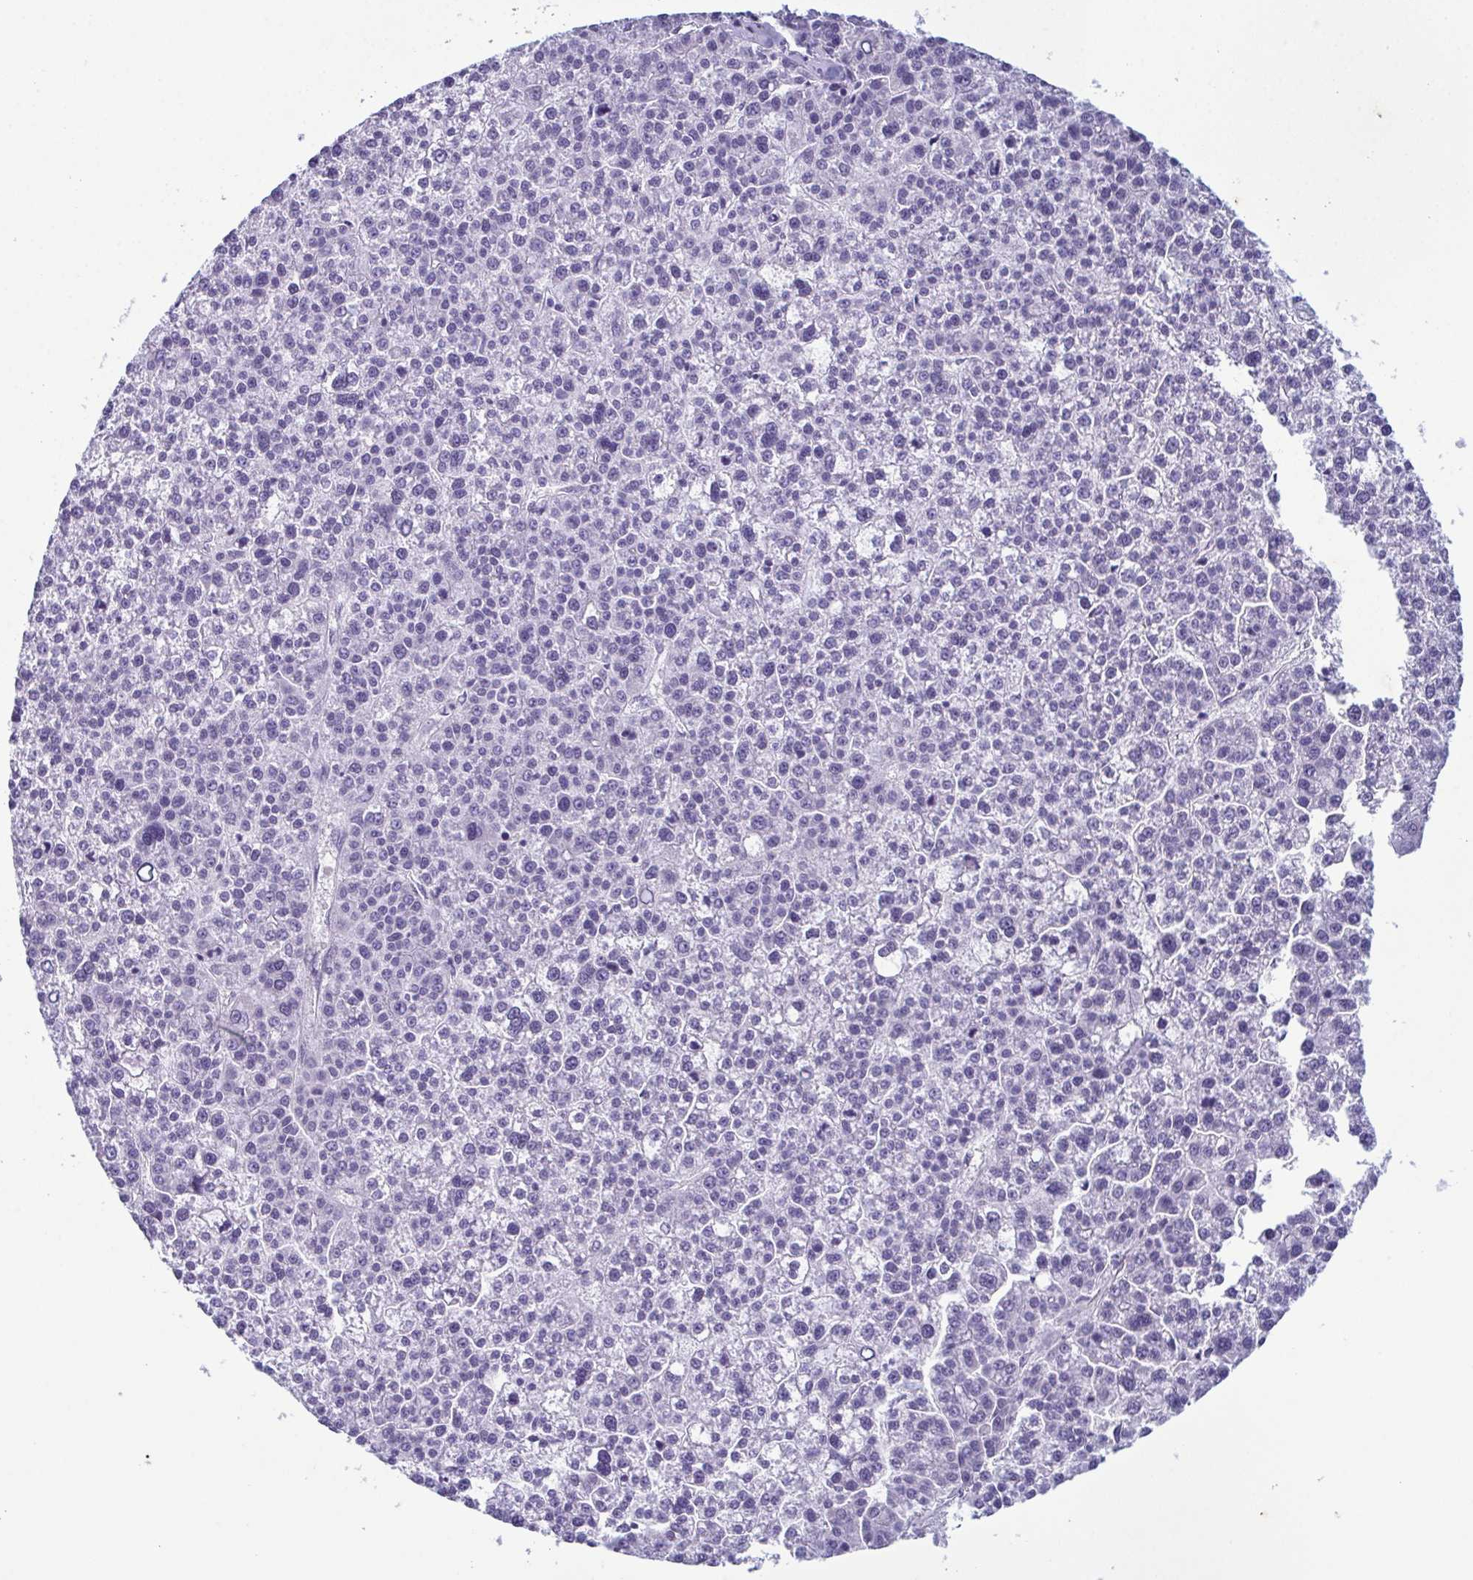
{"staining": {"intensity": "negative", "quantity": "none", "location": "none"}, "tissue": "liver cancer", "cell_type": "Tumor cells", "image_type": "cancer", "snomed": [{"axis": "morphology", "description": "Carcinoma, Hepatocellular, NOS"}, {"axis": "topography", "description": "Liver"}], "caption": "The histopathology image shows no staining of tumor cells in liver cancer.", "gene": "RBM7", "patient": {"sex": "female", "age": 58}}